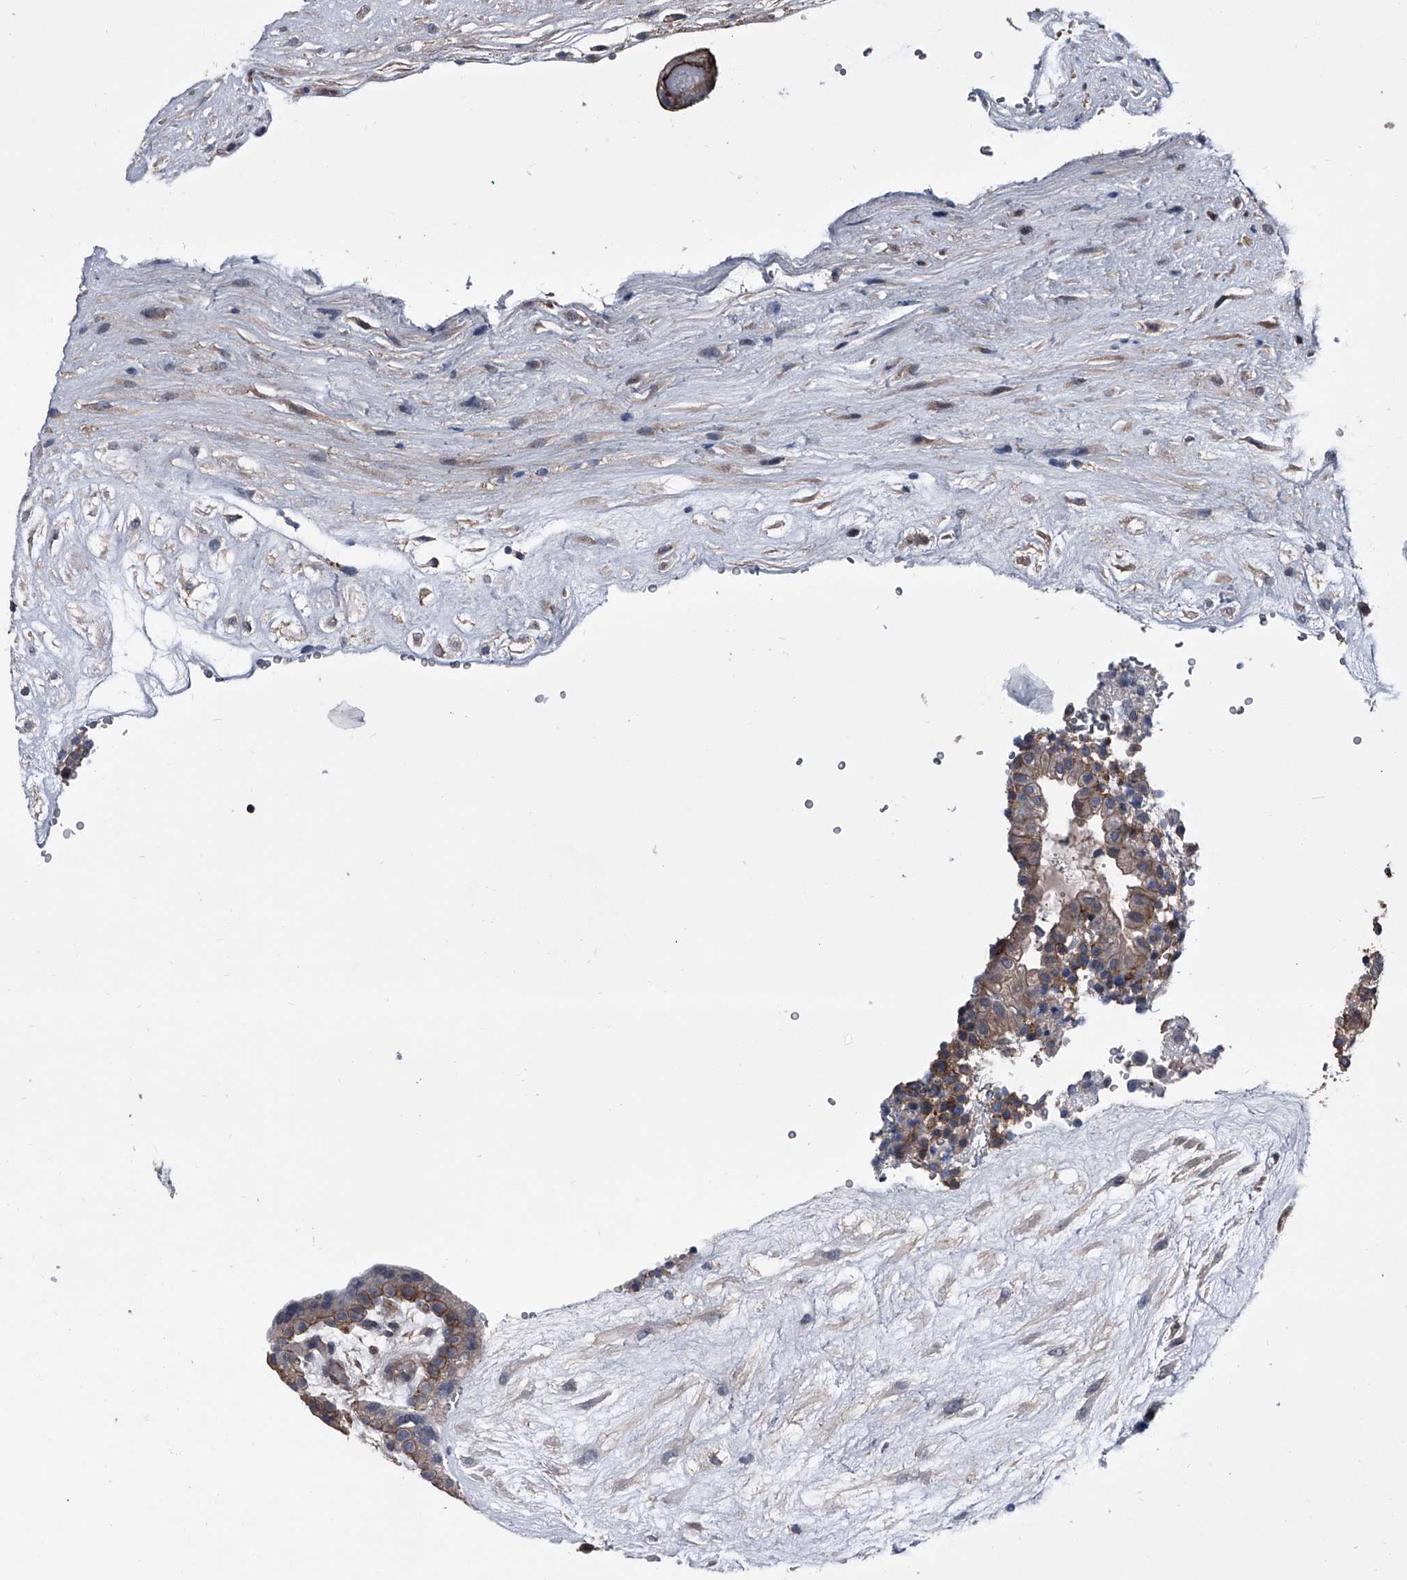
{"staining": {"intensity": "strong", "quantity": "<25%", "location": "cytoplasmic/membranous"}, "tissue": "placenta", "cell_type": "Trophoblastic cells", "image_type": "normal", "snomed": [{"axis": "morphology", "description": "Normal tissue, NOS"}, {"axis": "topography", "description": "Placenta"}], "caption": "Immunohistochemistry of benign human placenta demonstrates medium levels of strong cytoplasmic/membranous positivity in about <25% of trophoblastic cells.", "gene": "PIP5K1A", "patient": {"sex": "female", "age": 18}}